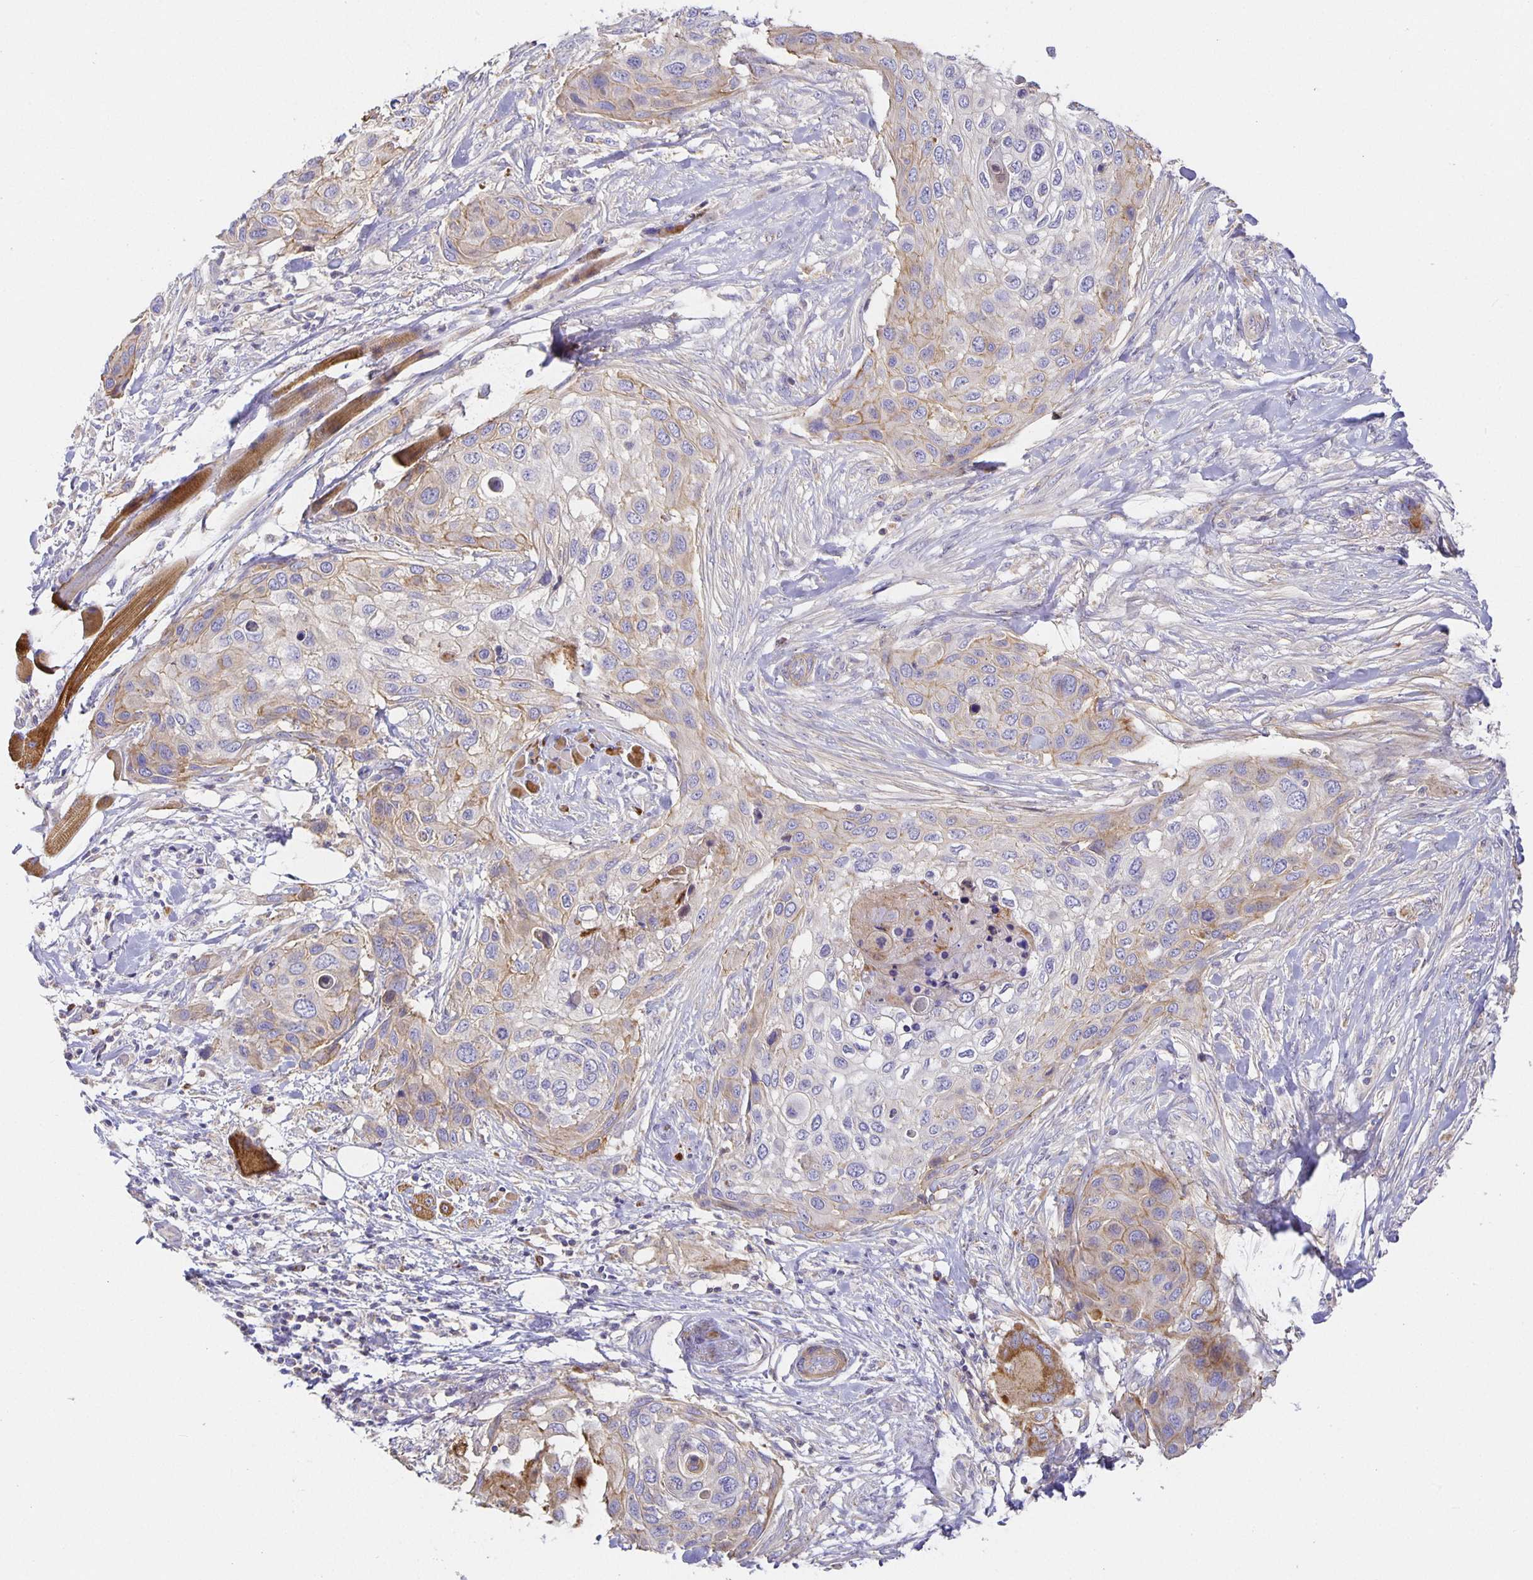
{"staining": {"intensity": "weak", "quantity": "25%-75%", "location": "cytoplasmic/membranous"}, "tissue": "skin cancer", "cell_type": "Tumor cells", "image_type": "cancer", "snomed": [{"axis": "morphology", "description": "Squamous cell carcinoma, NOS"}, {"axis": "topography", "description": "Skin"}], "caption": "IHC of human squamous cell carcinoma (skin) reveals low levels of weak cytoplasmic/membranous staining in approximately 25%-75% of tumor cells.", "gene": "FLRT3", "patient": {"sex": "female", "age": 87}}